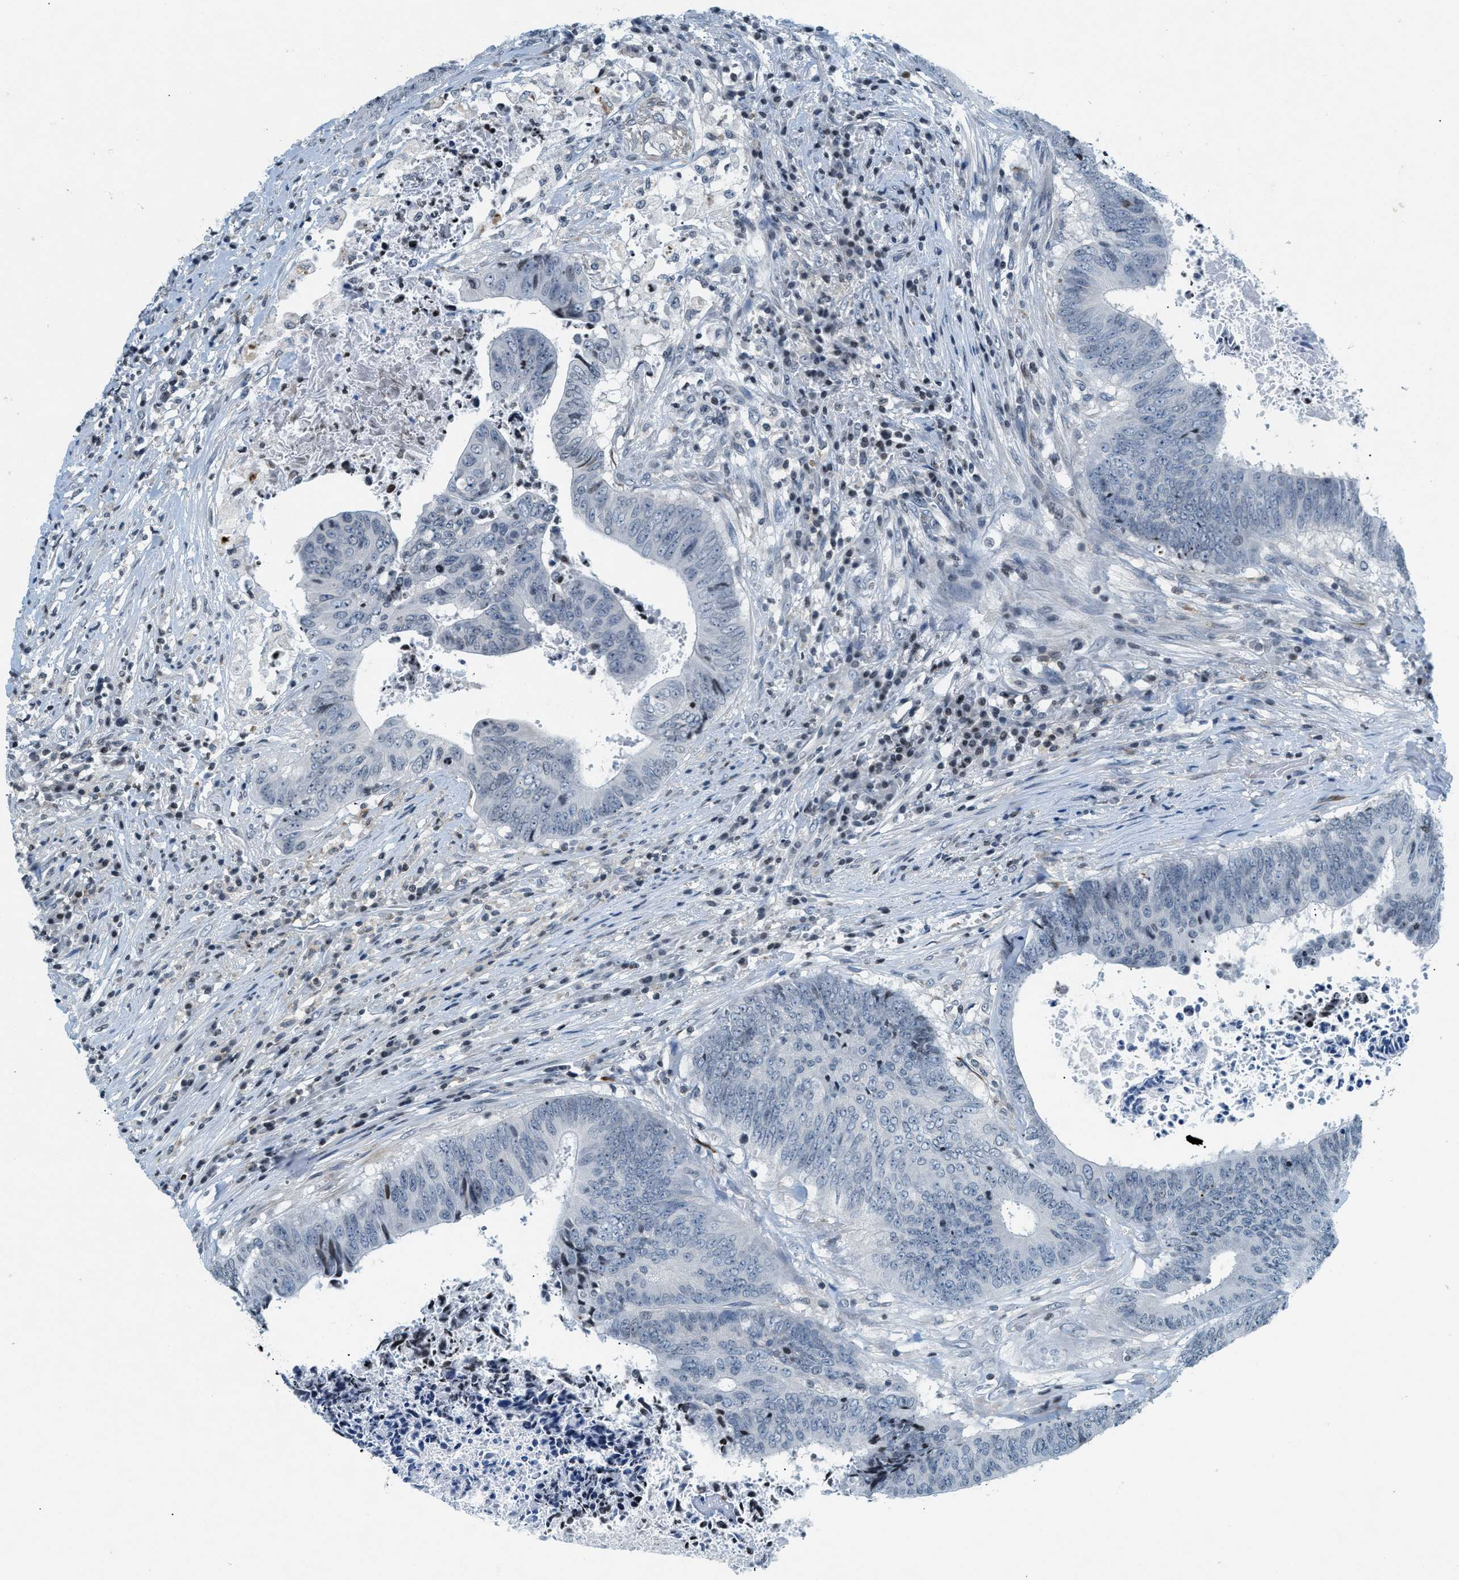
{"staining": {"intensity": "negative", "quantity": "none", "location": "none"}, "tissue": "colorectal cancer", "cell_type": "Tumor cells", "image_type": "cancer", "snomed": [{"axis": "morphology", "description": "Adenocarcinoma, NOS"}, {"axis": "topography", "description": "Rectum"}], "caption": "Protein analysis of colorectal adenocarcinoma shows no significant positivity in tumor cells.", "gene": "UVRAG", "patient": {"sex": "male", "age": 72}}